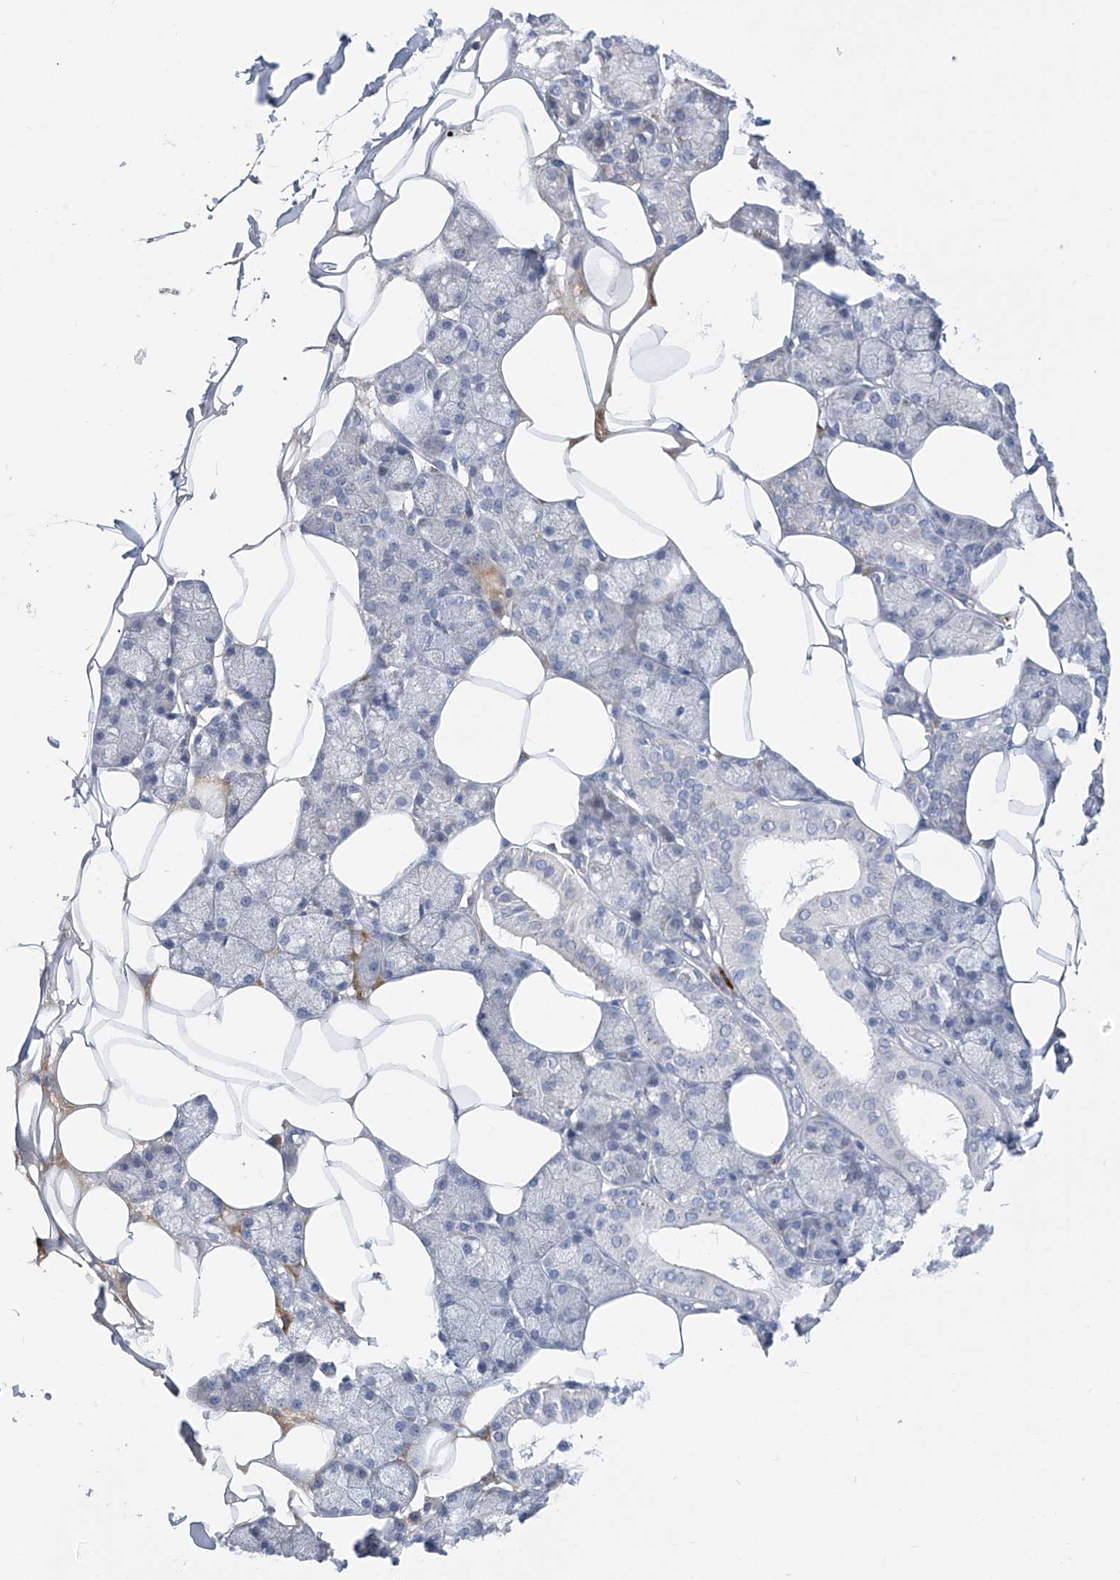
{"staining": {"intensity": "weak", "quantity": "25%-75%", "location": "cytoplasmic/membranous"}, "tissue": "salivary gland", "cell_type": "Glandular cells", "image_type": "normal", "snomed": [{"axis": "morphology", "description": "Normal tissue, NOS"}, {"axis": "topography", "description": "Salivary gland"}], "caption": "Normal salivary gland displays weak cytoplasmic/membranous staining in approximately 25%-75% of glandular cells.", "gene": "SLCO4A1", "patient": {"sex": "male", "age": 62}}